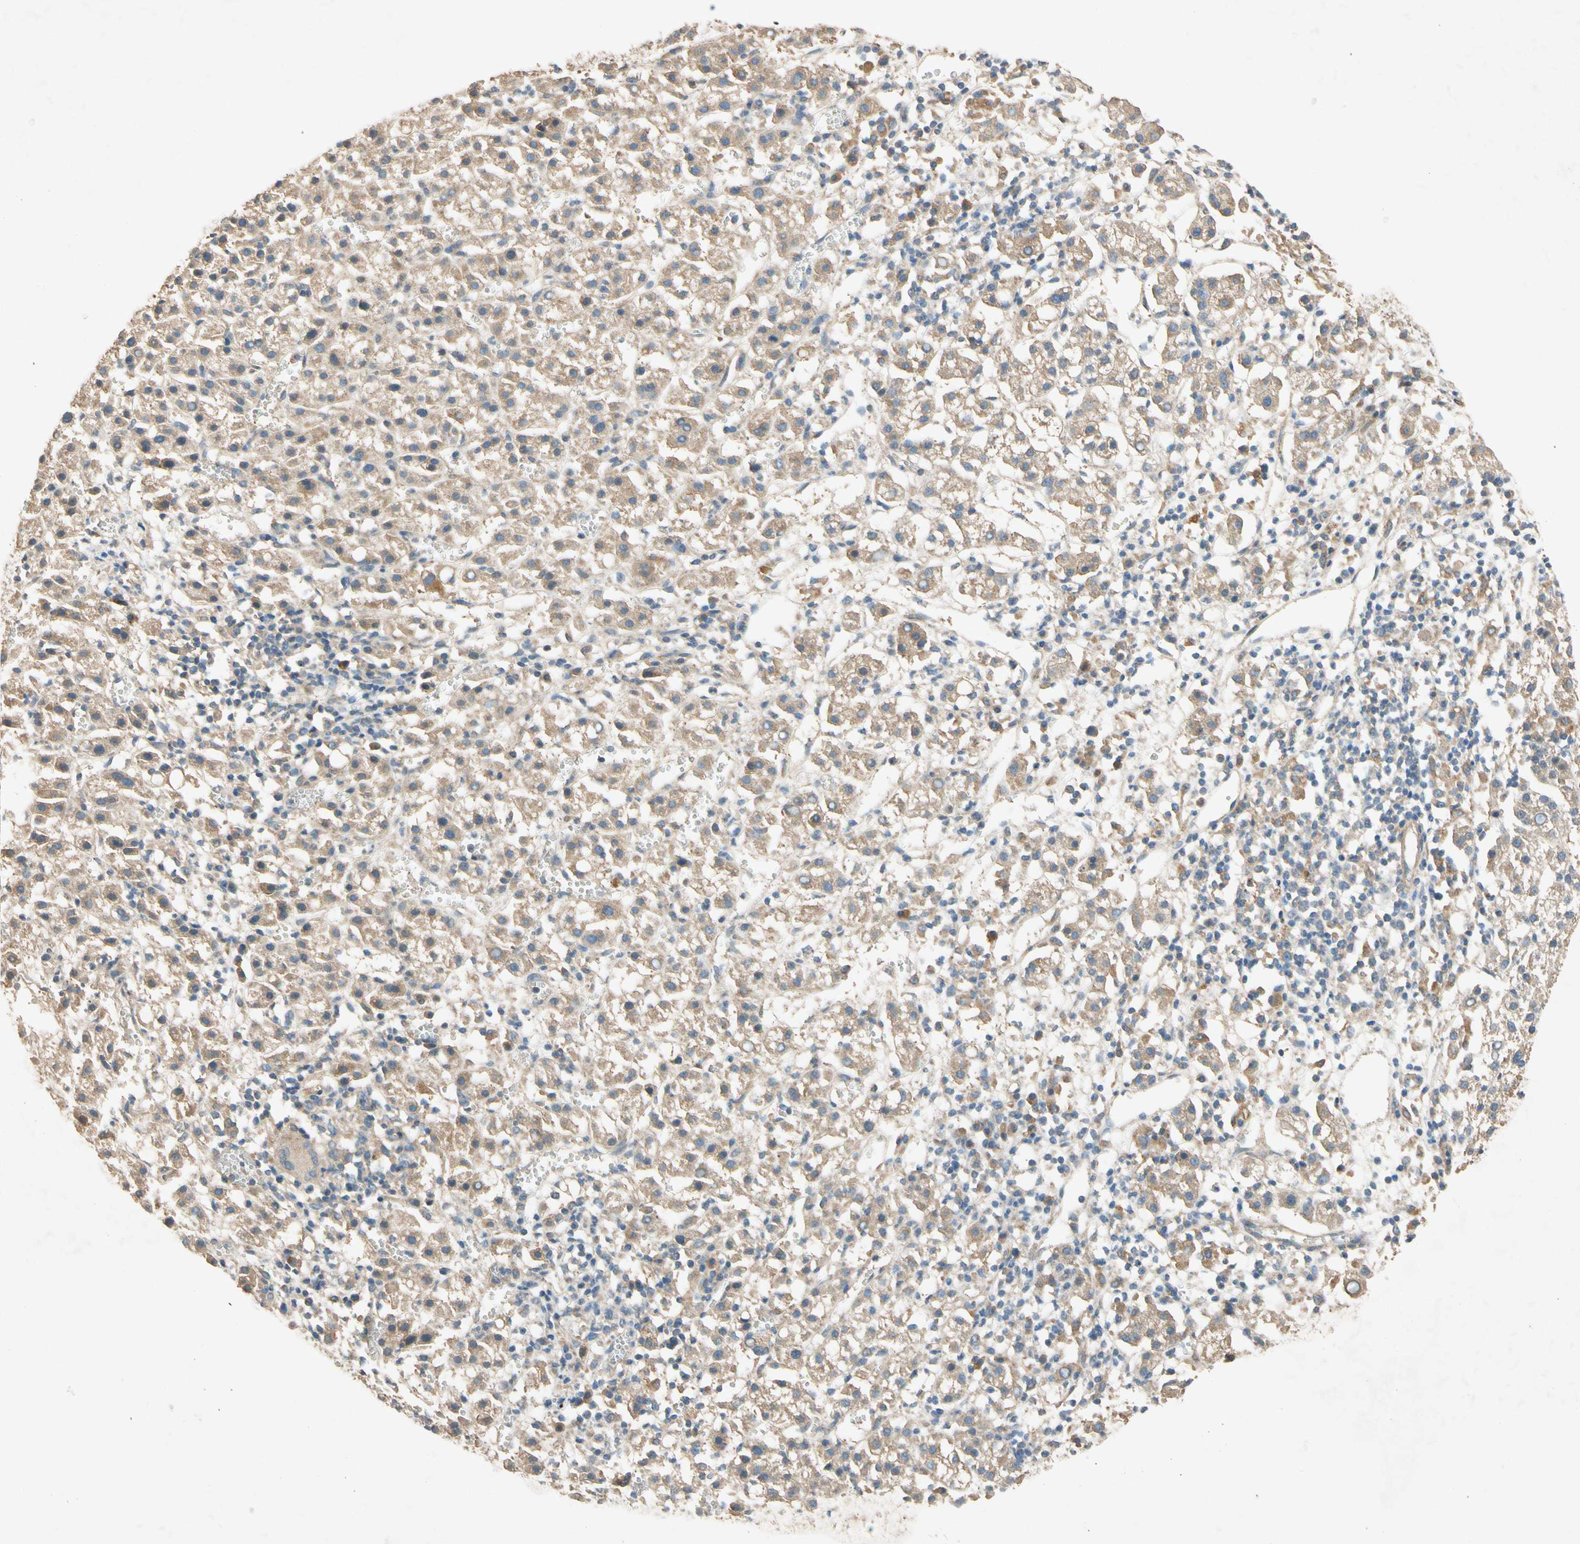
{"staining": {"intensity": "weak", "quantity": "25%-75%", "location": "cytoplasmic/membranous"}, "tissue": "liver cancer", "cell_type": "Tumor cells", "image_type": "cancer", "snomed": [{"axis": "morphology", "description": "Carcinoma, Hepatocellular, NOS"}, {"axis": "topography", "description": "Liver"}], "caption": "Weak cytoplasmic/membranous positivity is appreciated in about 25%-75% of tumor cells in hepatocellular carcinoma (liver).", "gene": "USP46", "patient": {"sex": "female", "age": 58}}